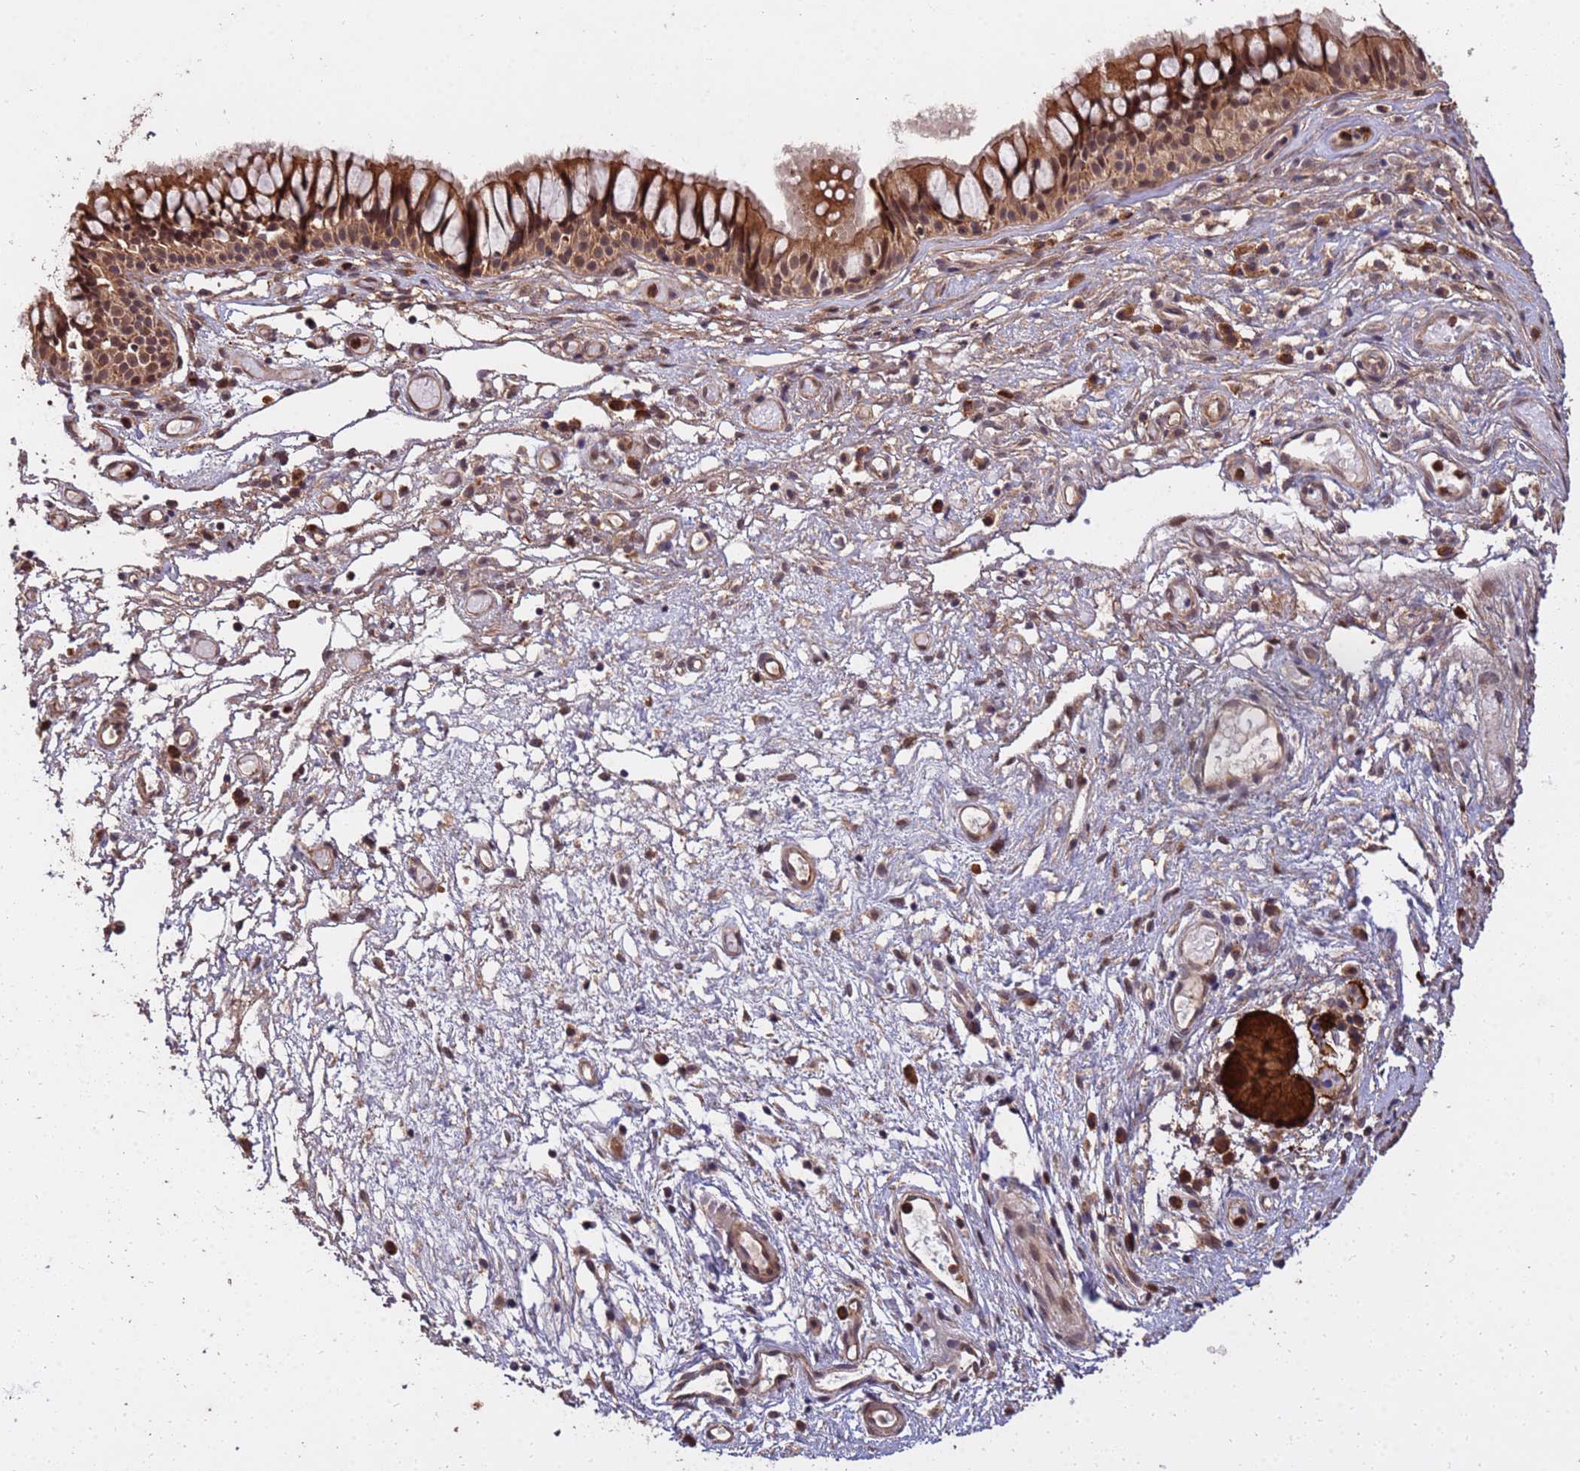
{"staining": {"intensity": "moderate", "quantity": ">75%", "location": "cytoplasmic/membranous,nuclear"}, "tissue": "nasopharynx", "cell_type": "Respiratory epithelial cells", "image_type": "normal", "snomed": [{"axis": "morphology", "description": "Normal tissue, NOS"}, {"axis": "topography", "description": "Nasopharynx"}], "caption": "Protein expression analysis of benign human nasopharynx reveals moderate cytoplasmic/membranous,nuclear positivity in approximately >75% of respiratory epithelial cells. The staining was performed using DAB (3,3'-diaminobenzidine), with brown indicating positive protein expression. Nuclei are stained blue with hematoxylin.", "gene": "ZNF619", "patient": {"sex": "male", "age": 82}}